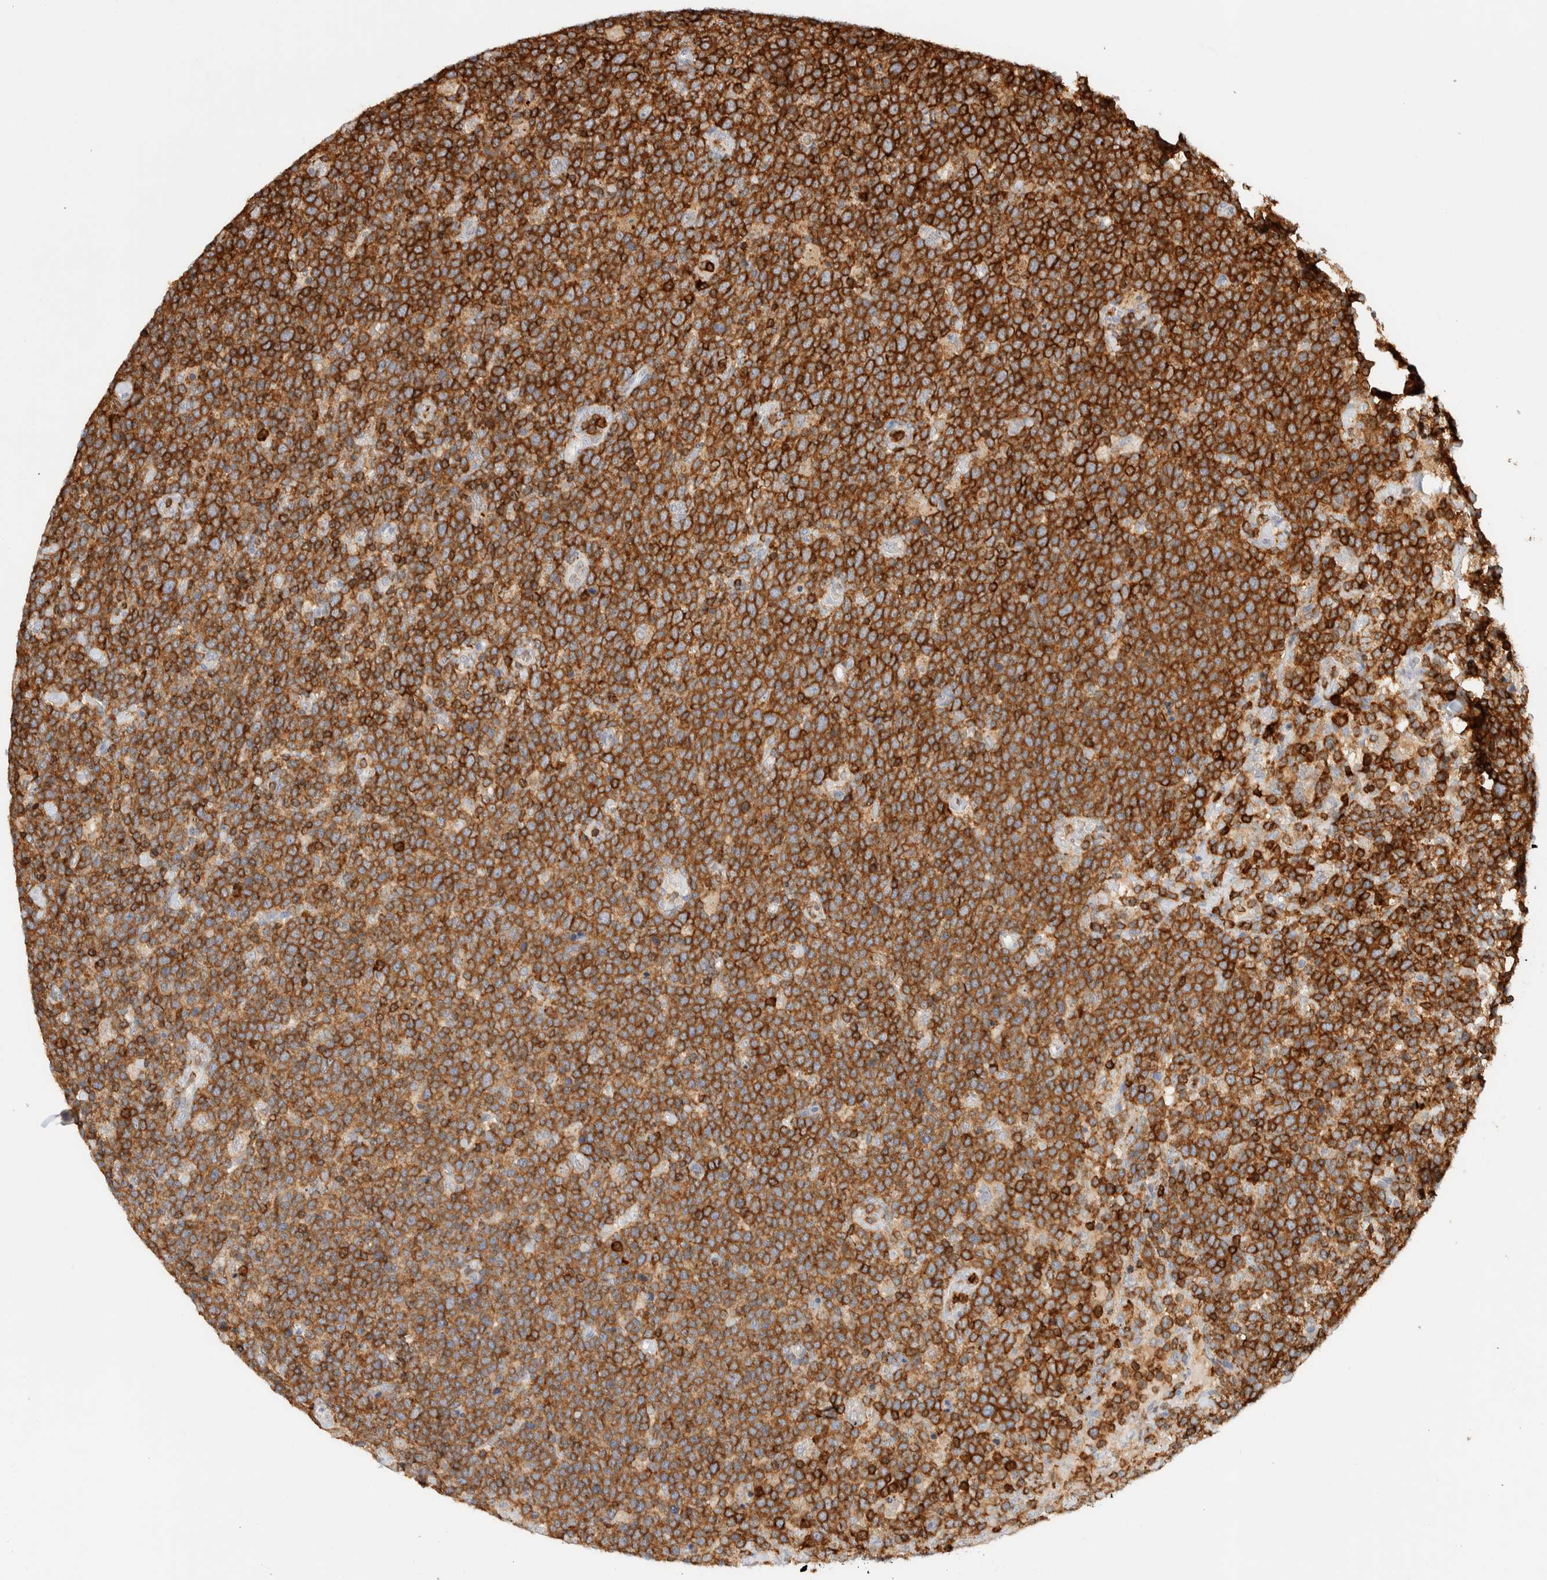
{"staining": {"intensity": "strong", "quantity": ">75%", "location": "cytoplasmic/membranous"}, "tissue": "lymphoma", "cell_type": "Tumor cells", "image_type": "cancer", "snomed": [{"axis": "morphology", "description": "Malignant lymphoma, non-Hodgkin's type, High grade"}, {"axis": "topography", "description": "Lymph node"}], "caption": "Lymphoma tissue shows strong cytoplasmic/membranous staining in approximately >75% of tumor cells Nuclei are stained in blue.", "gene": "RUNDC1", "patient": {"sex": "male", "age": 61}}